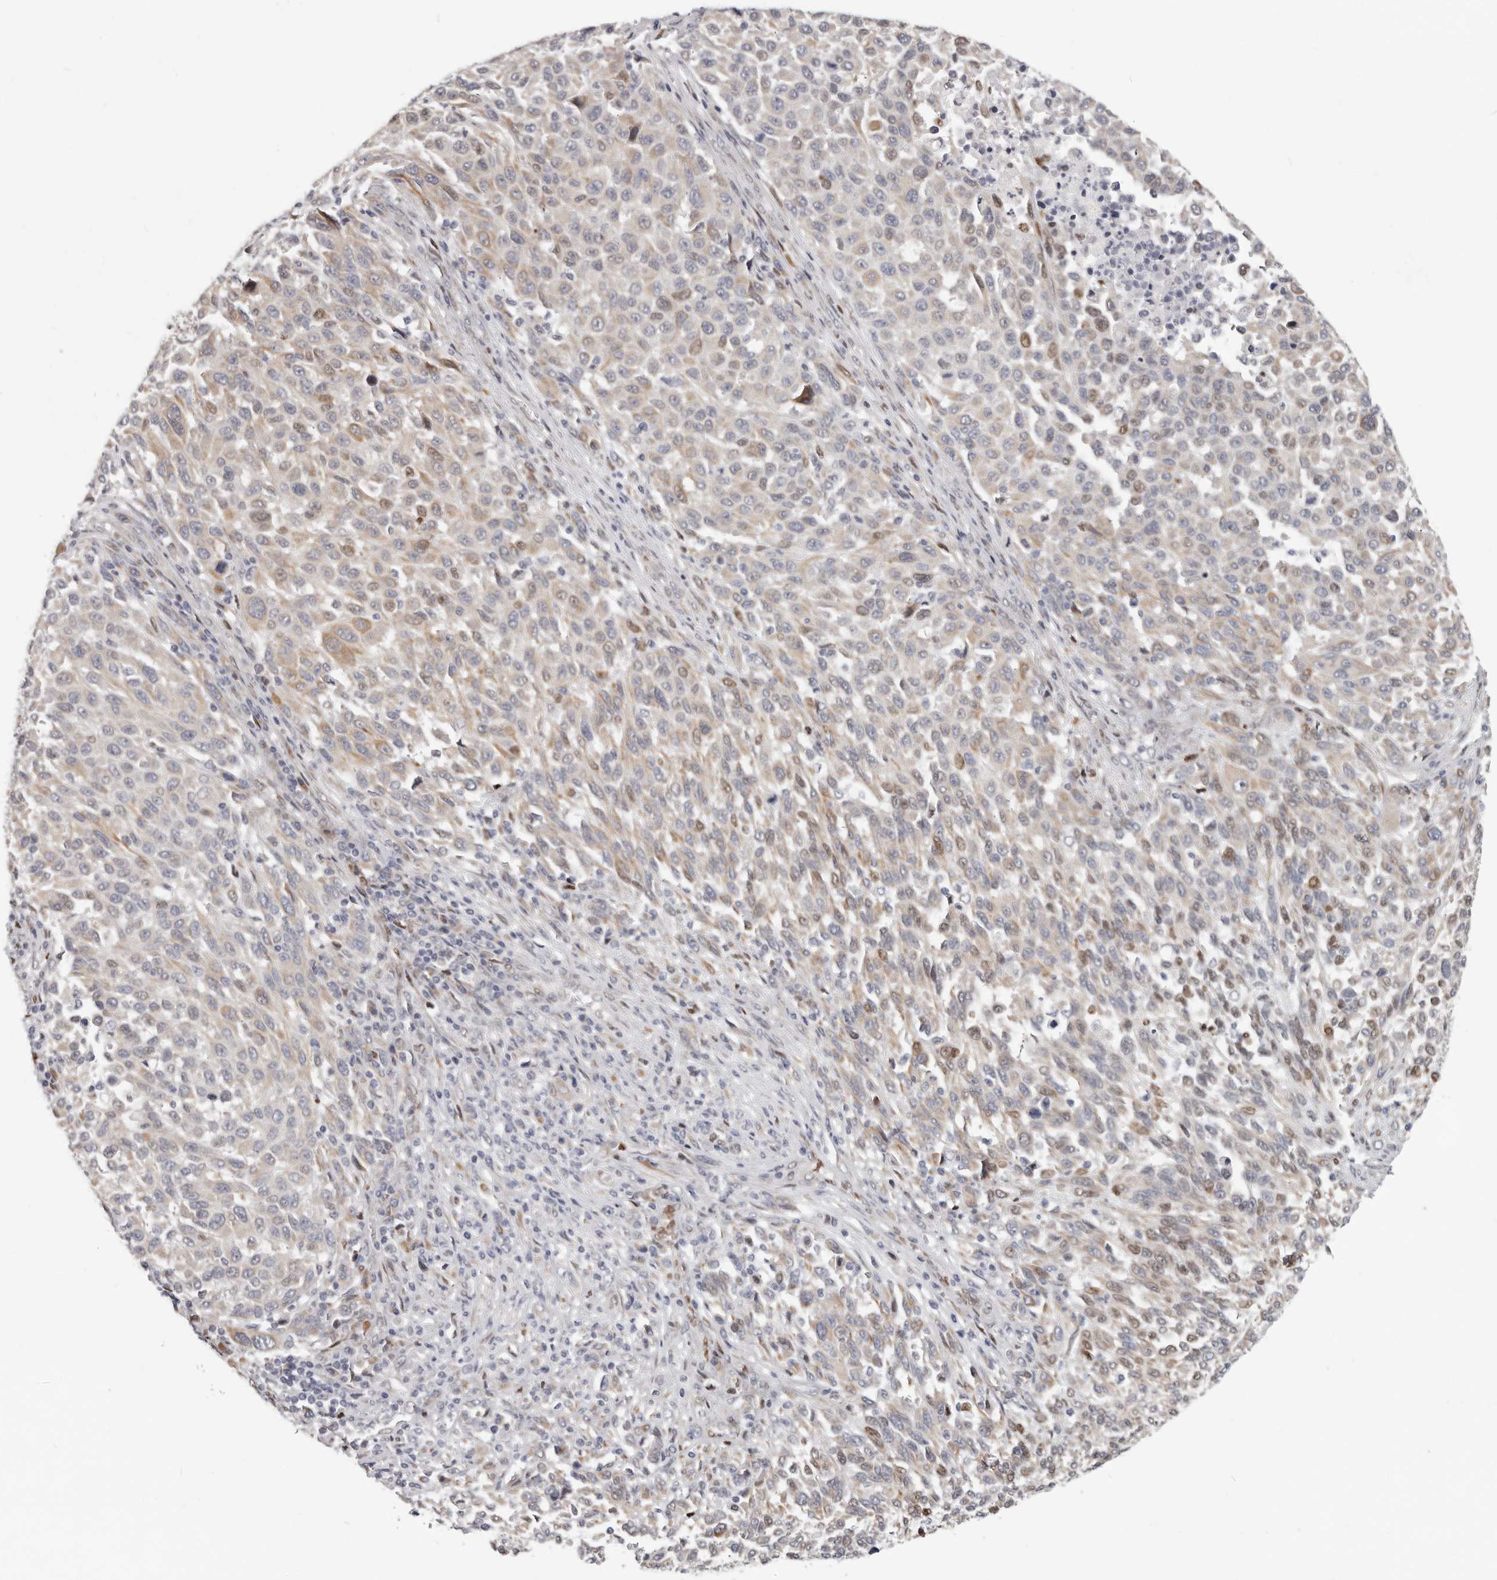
{"staining": {"intensity": "moderate", "quantity": "<25%", "location": "cytoplasmic/membranous,nuclear"}, "tissue": "melanoma", "cell_type": "Tumor cells", "image_type": "cancer", "snomed": [{"axis": "morphology", "description": "Malignant melanoma, Metastatic site"}, {"axis": "topography", "description": "Lymph node"}], "caption": "Immunohistochemical staining of human melanoma displays low levels of moderate cytoplasmic/membranous and nuclear protein positivity in approximately <25% of tumor cells.", "gene": "SRP19", "patient": {"sex": "male", "age": 61}}